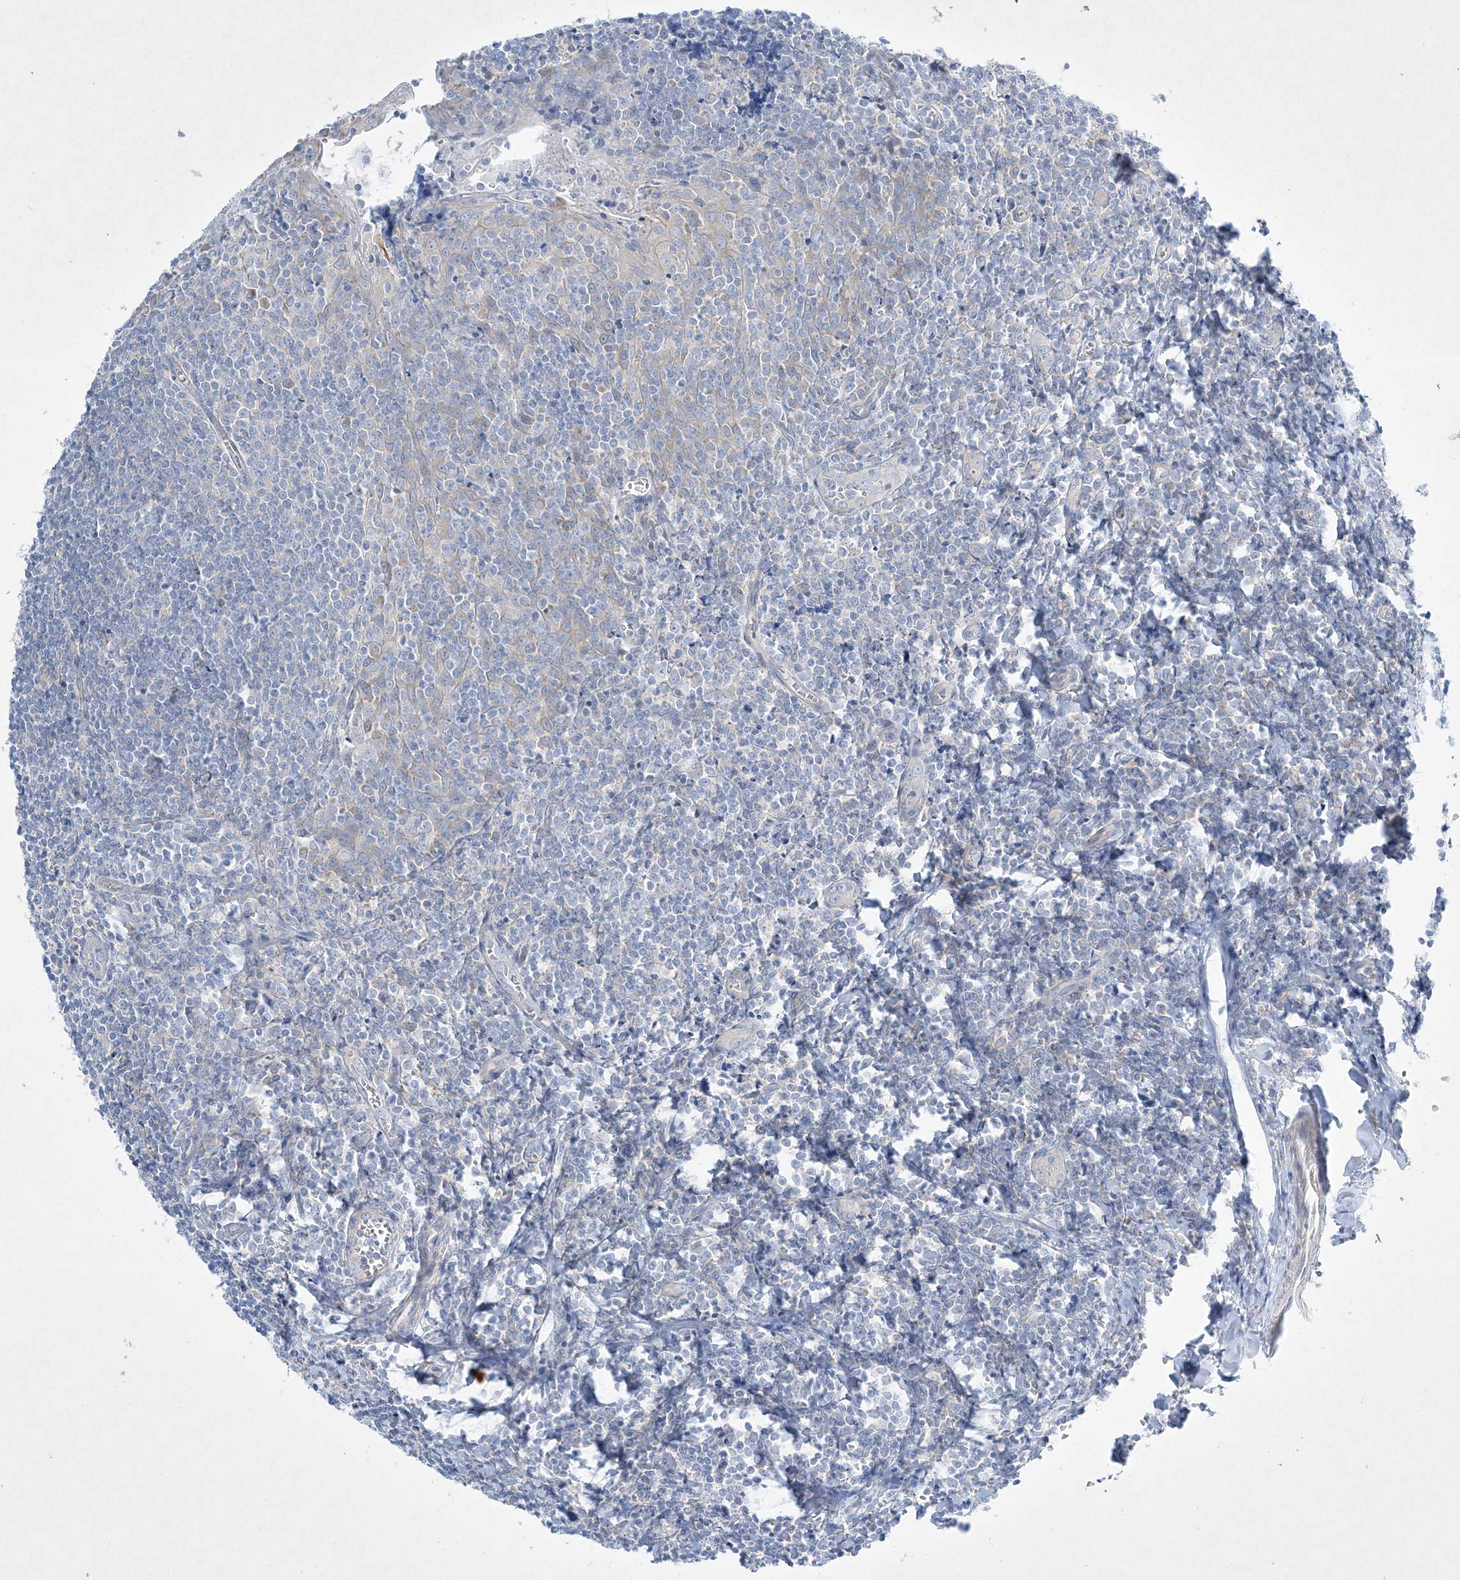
{"staining": {"intensity": "negative", "quantity": "none", "location": "none"}, "tissue": "tonsil", "cell_type": "Germinal center cells", "image_type": "normal", "snomed": [{"axis": "morphology", "description": "Normal tissue, NOS"}, {"axis": "topography", "description": "Tonsil"}], "caption": "DAB immunohistochemical staining of normal tonsil demonstrates no significant positivity in germinal center cells. (Stains: DAB IHC with hematoxylin counter stain, Microscopy: brightfield microscopy at high magnification).", "gene": "FARSB", "patient": {"sex": "male", "age": 27}}